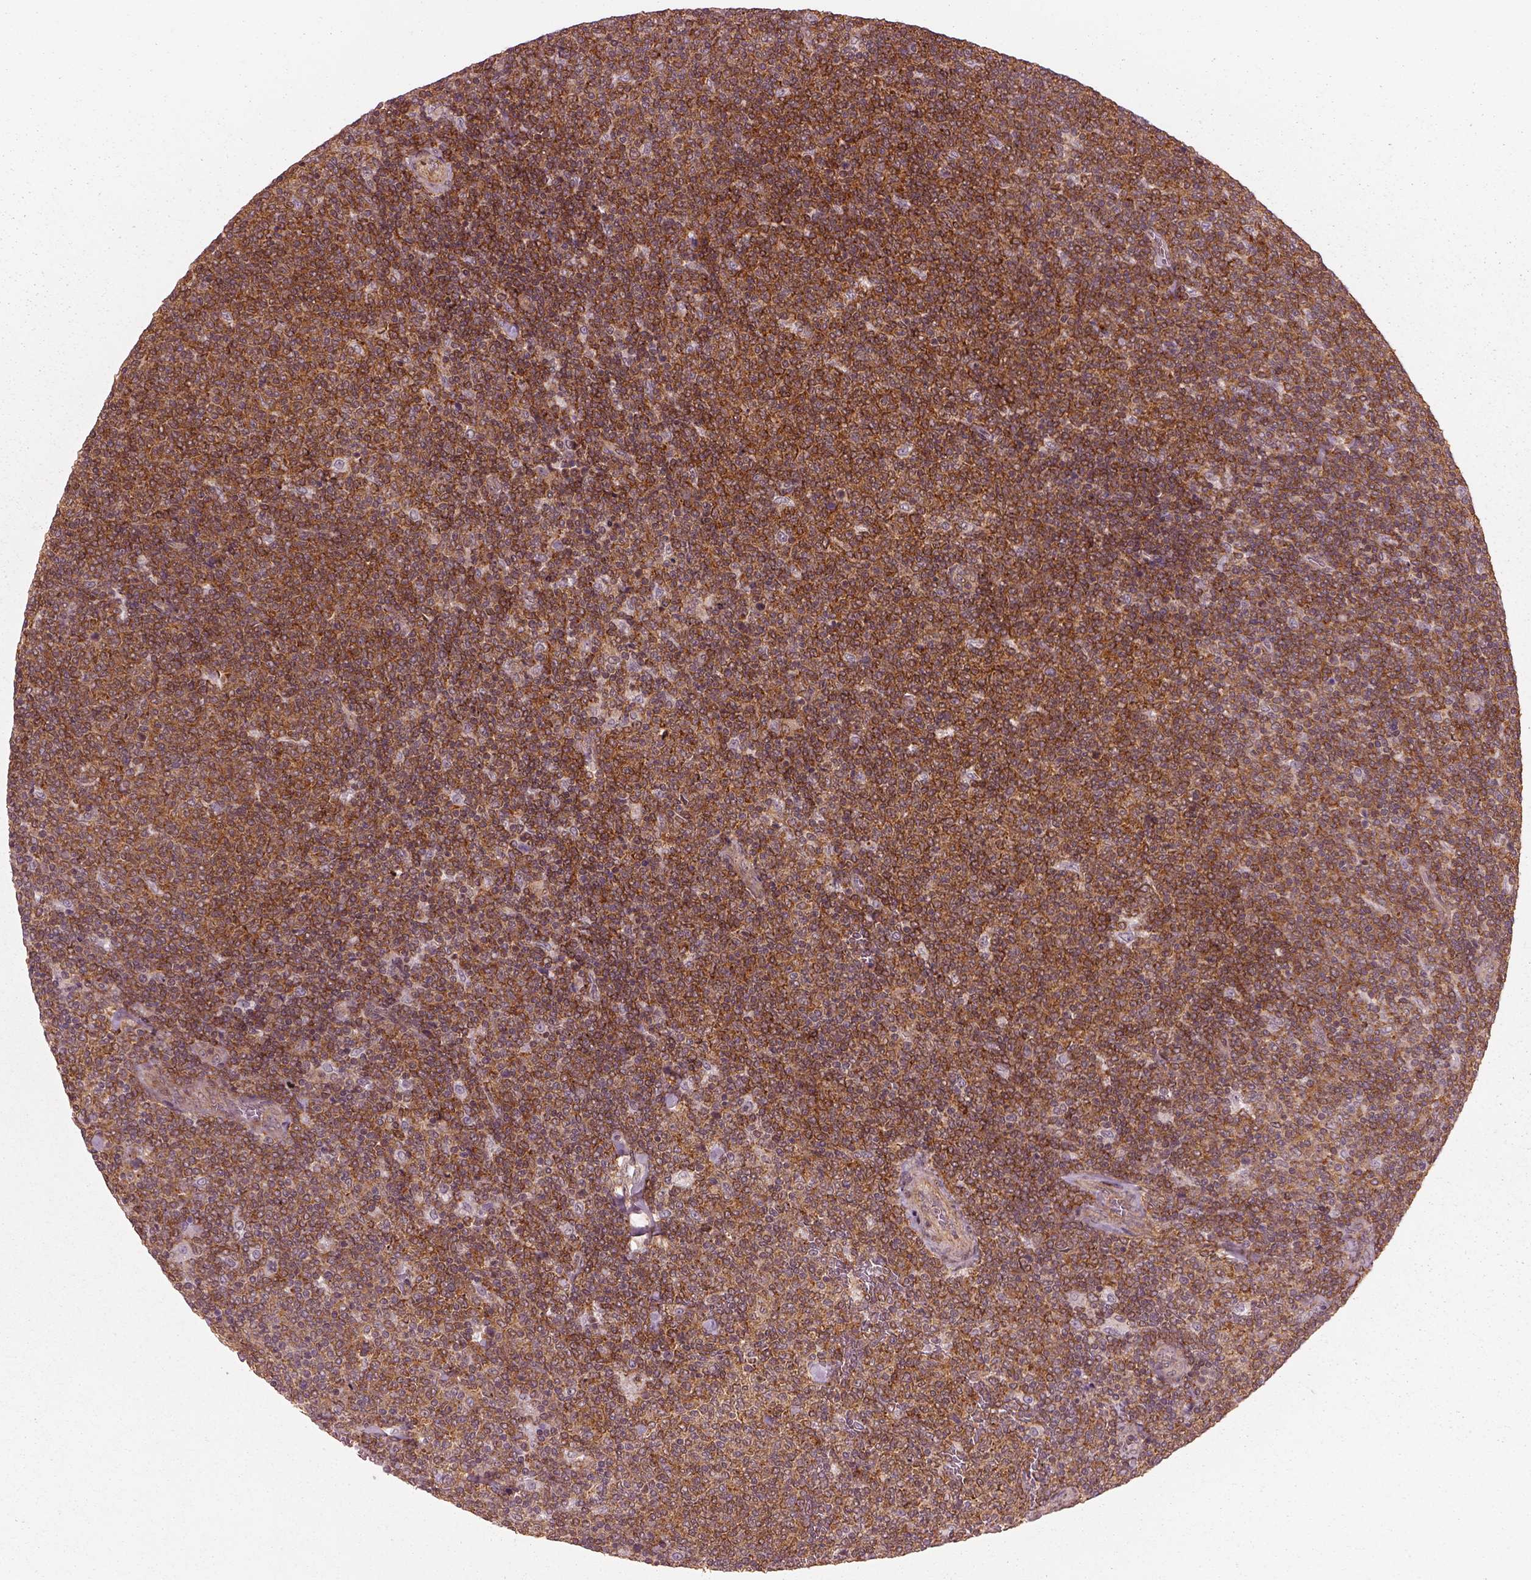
{"staining": {"intensity": "strong", "quantity": ">75%", "location": "cytoplasmic/membranous"}, "tissue": "lymphoma", "cell_type": "Tumor cells", "image_type": "cancer", "snomed": [{"axis": "morphology", "description": "Malignant lymphoma, non-Hodgkin's type, Low grade"}, {"axis": "topography", "description": "Lymph node"}], "caption": "Human lymphoma stained with a brown dye exhibits strong cytoplasmic/membranous positive staining in about >75% of tumor cells.", "gene": "LSM14A", "patient": {"sex": "male", "age": 52}}